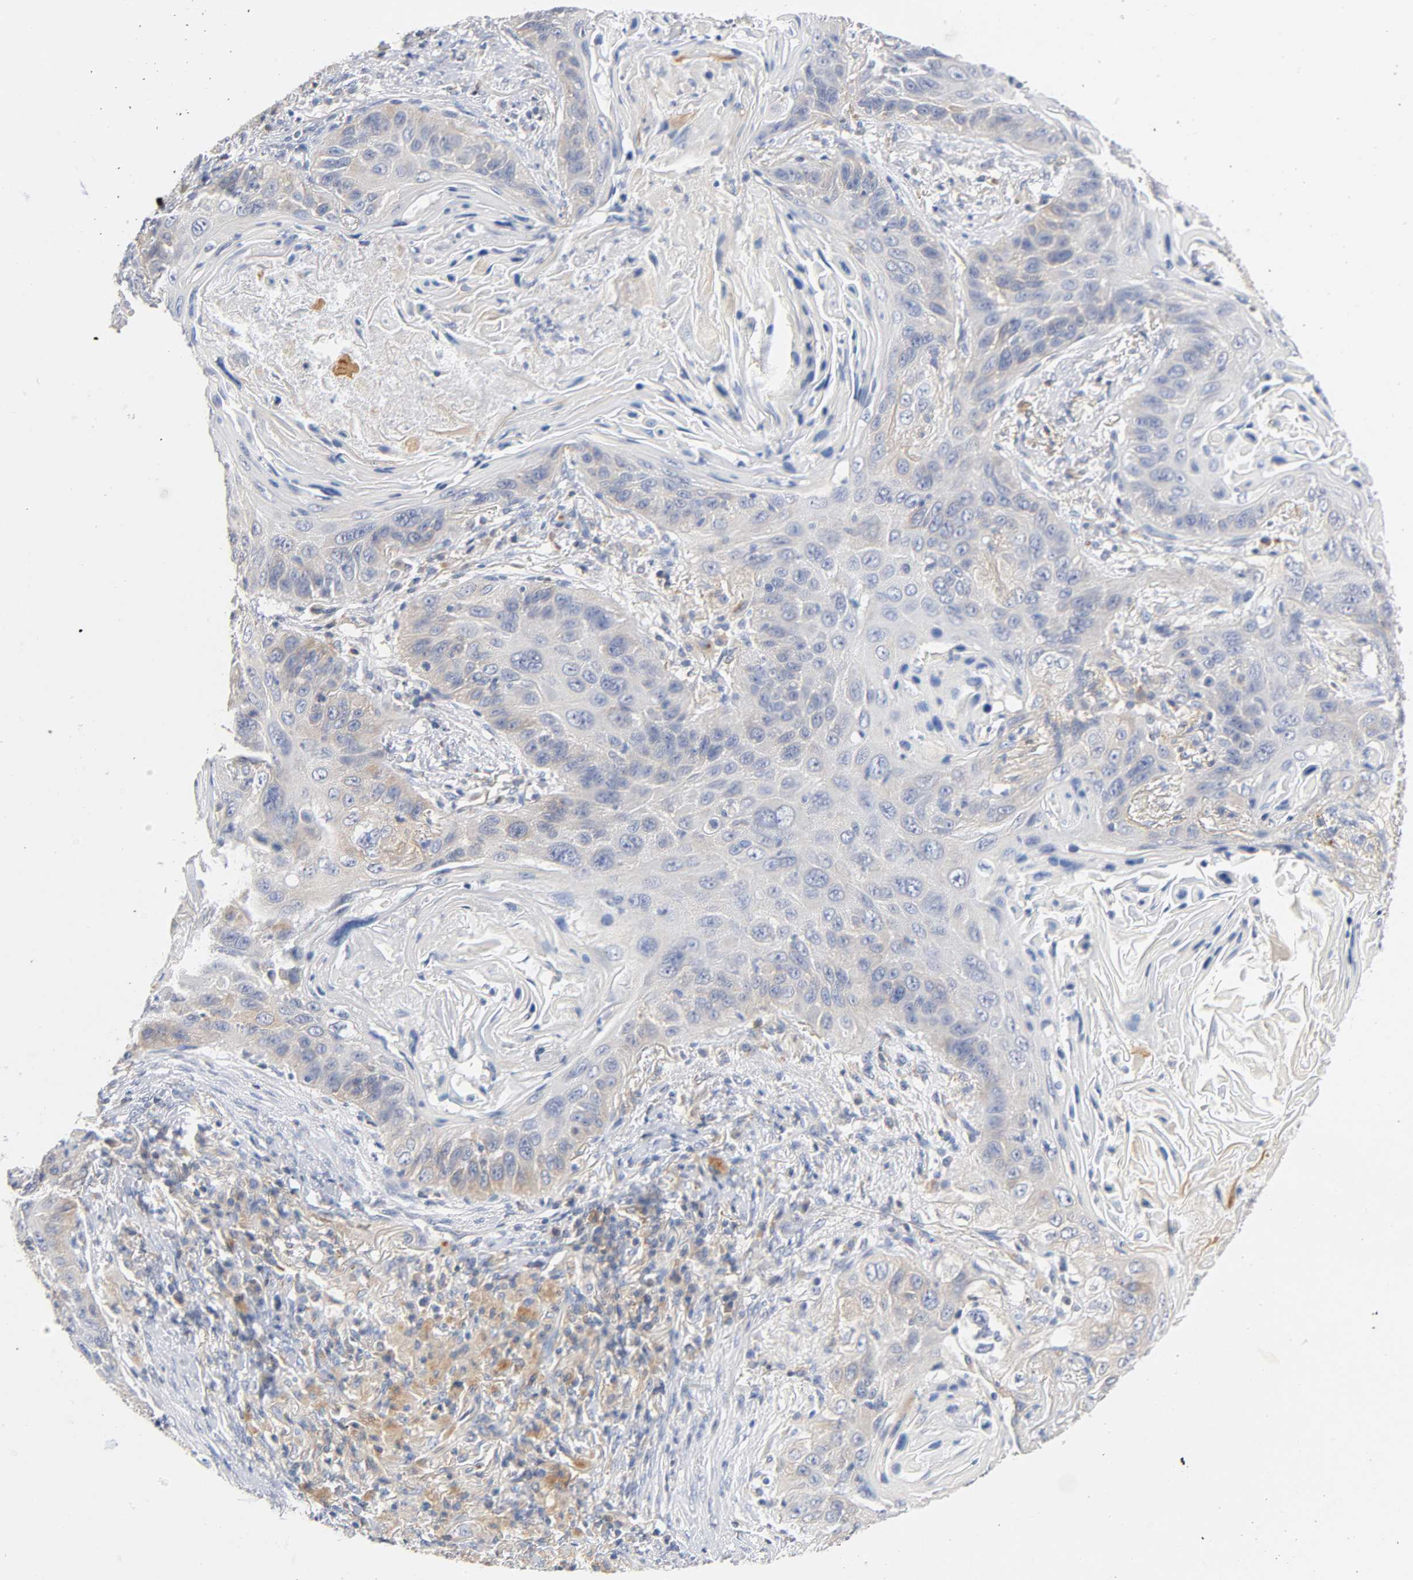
{"staining": {"intensity": "weak", "quantity": "25%-75%", "location": "cytoplasmic/membranous"}, "tissue": "lung cancer", "cell_type": "Tumor cells", "image_type": "cancer", "snomed": [{"axis": "morphology", "description": "Squamous cell carcinoma, NOS"}, {"axis": "topography", "description": "Lung"}], "caption": "DAB immunohistochemical staining of lung cancer (squamous cell carcinoma) displays weak cytoplasmic/membranous protein positivity in approximately 25%-75% of tumor cells.", "gene": "MALT1", "patient": {"sex": "female", "age": 67}}